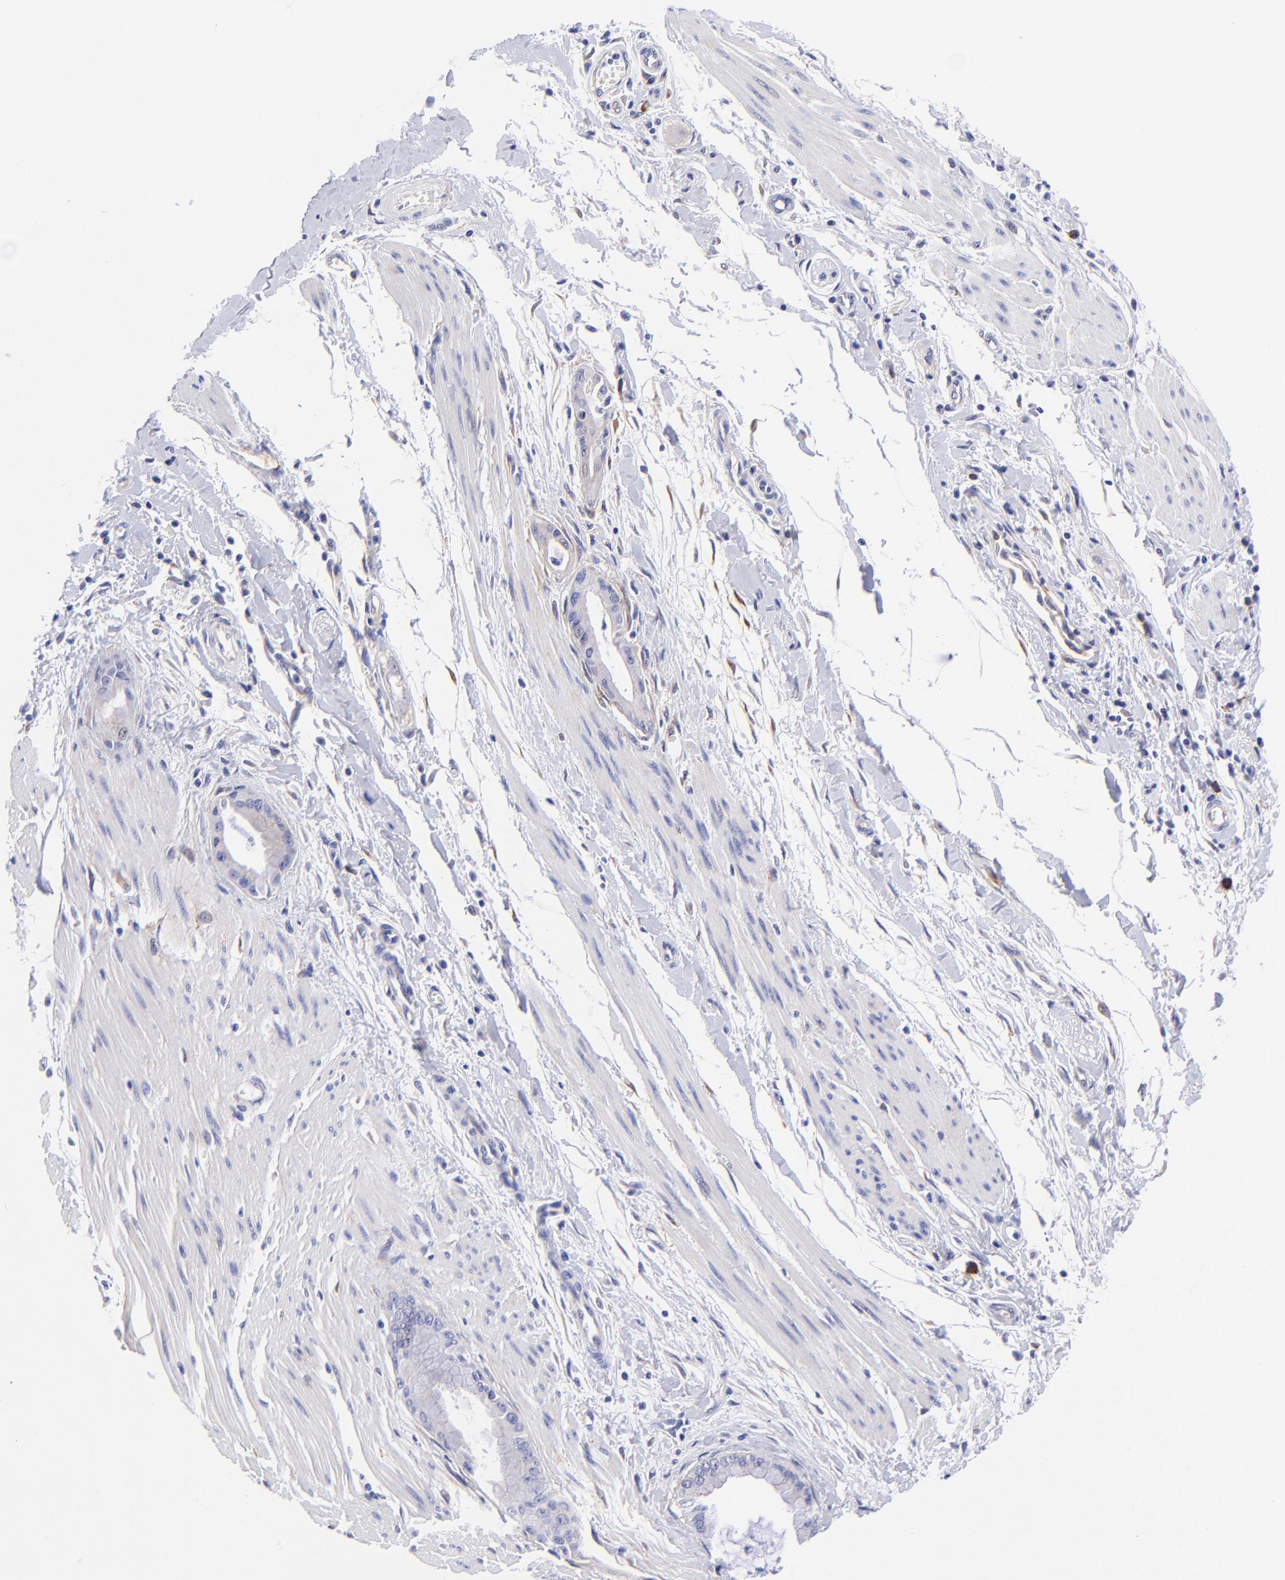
{"staining": {"intensity": "weak", "quantity": "<25%", "location": "cytoplasmic/membranous"}, "tissue": "pancreatic cancer", "cell_type": "Tumor cells", "image_type": "cancer", "snomed": [{"axis": "morphology", "description": "Adenocarcinoma, NOS"}, {"axis": "topography", "description": "Pancreas"}], "caption": "Immunohistochemistry of human pancreatic cancer demonstrates no positivity in tumor cells.", "gene": "PPFIBP1", "patient": {"sex": "male", "age": 59}}